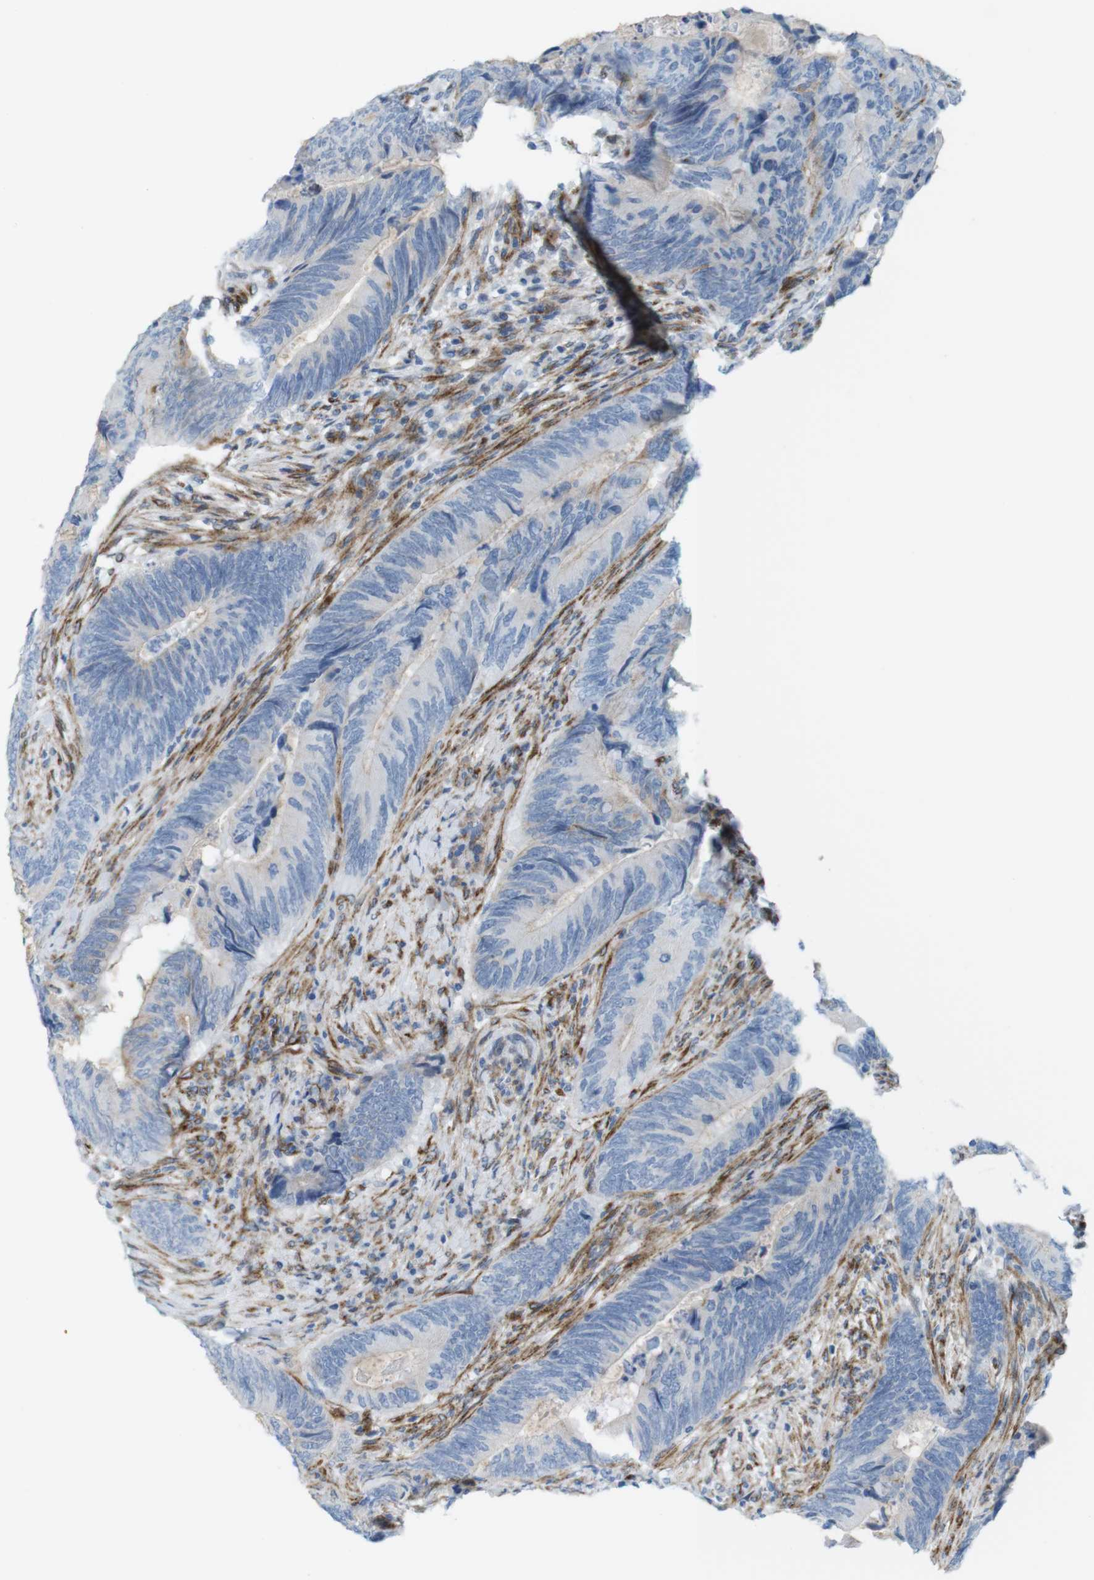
{"staining": {"intensity": "negative", "quantity": "none", "location": "none"}, "tissue": "colorectal cancer", "cell_type": "Tumor cells", "image_type": "cancer", "snomed": [{"axis": "morphology", "description": "Normal tissue, NOS"}, {"axis": "morphology", "description": "Adenocarcinoma, NOS"}, {"axis": "topography", "description": "Colon"}], "caption": "This is an IHC image of human colorectal cancer. There is no staining in tumor cells.", "gene": "MYH9", "patient": {"sex": "male", "age": 56}}